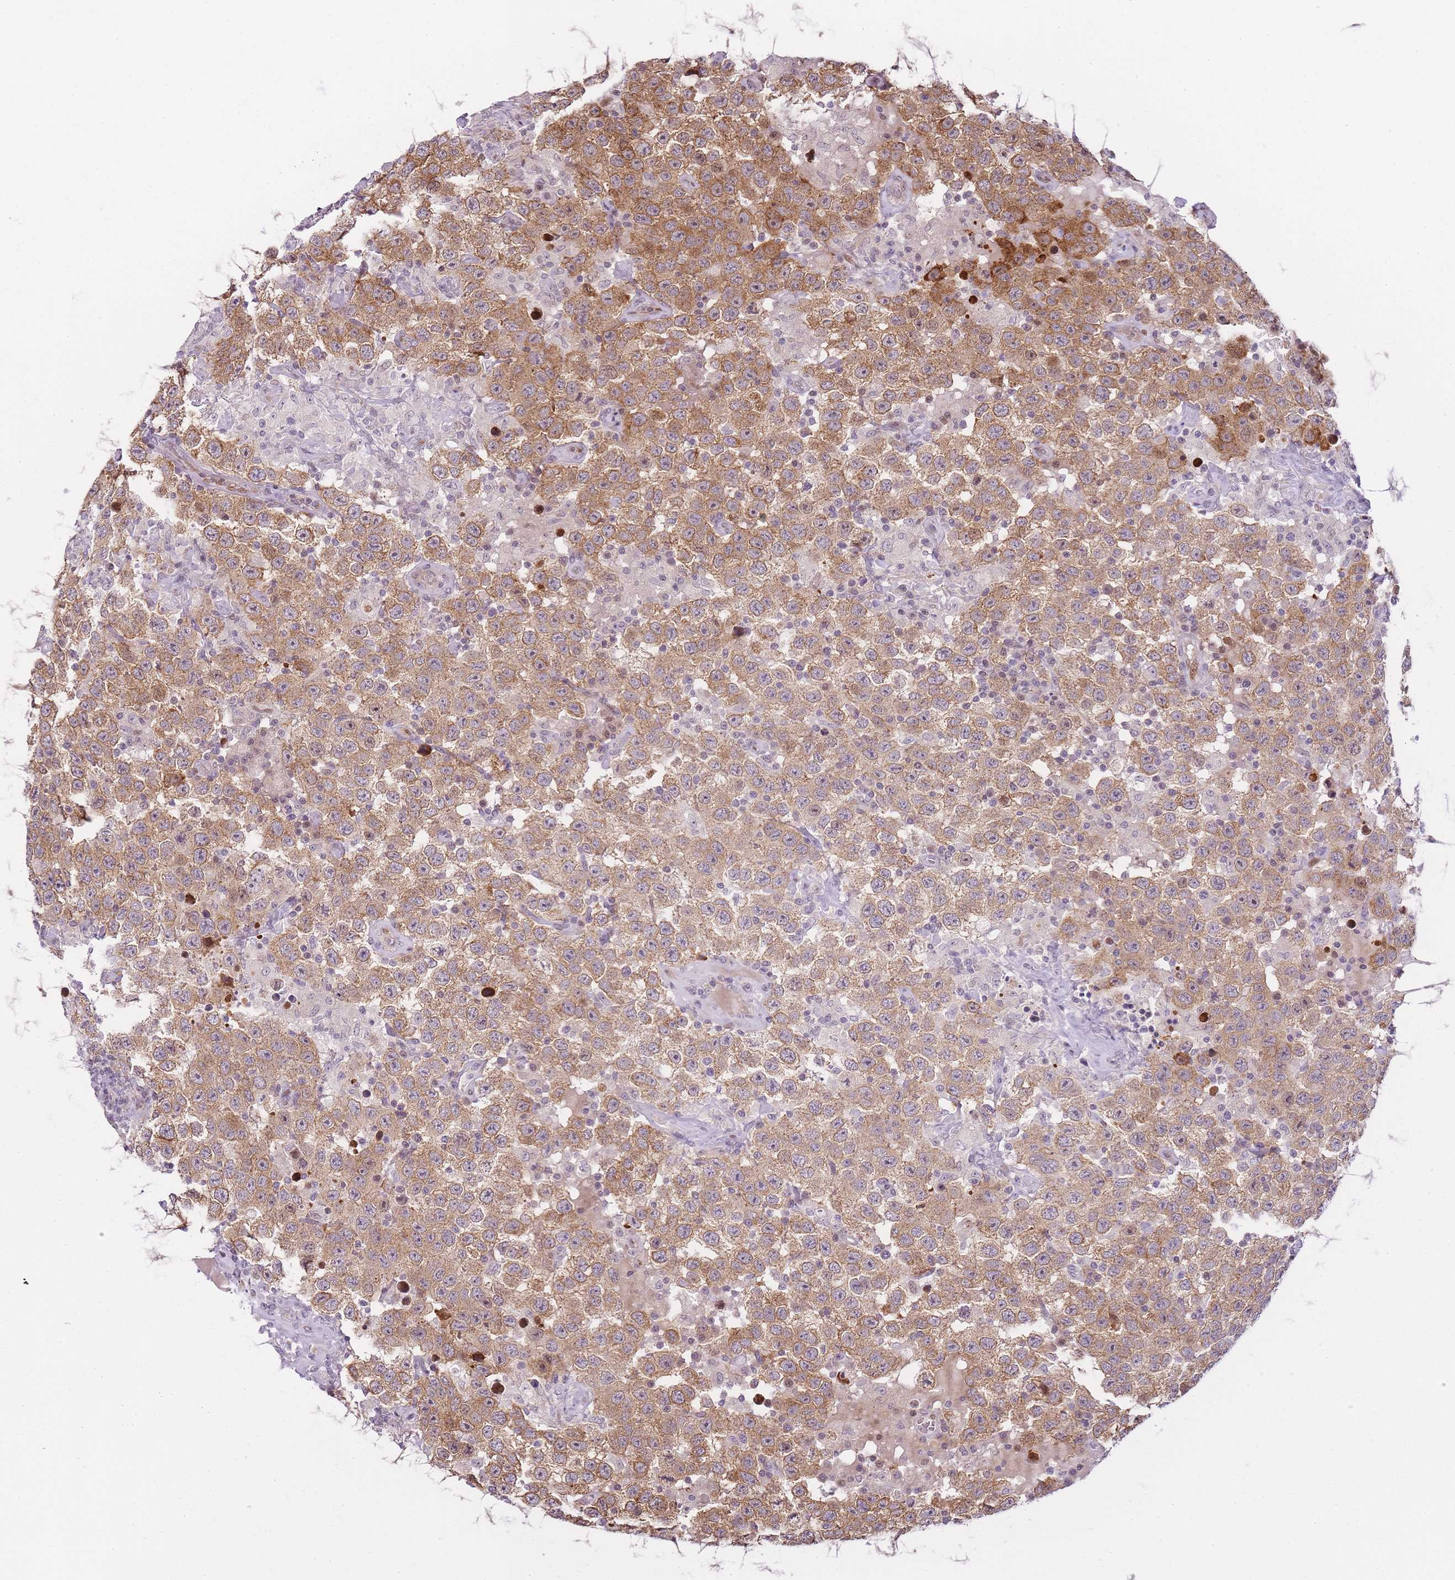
{"staining": {"intensity": "moderate", "quantity": ">75%", "location": "cytoplasmic/membranous"}, "tissue": "testis cancer", "cell_type": "Tumor cells", "image_type": "cancer", "snomed": [{"axis": "morphology", "description": "Seminoma, NOS"}, {"axis": "topography", "description": "Testis"}], "caption": "There is medium levels of moderate cytoplasmic/membranous positivity in tumor cells of testis cancer, as demonstrated by immunohistochemical staining (brown color).", "gene": "OGG1", "patient": {"sex": "male", "age": 41}}